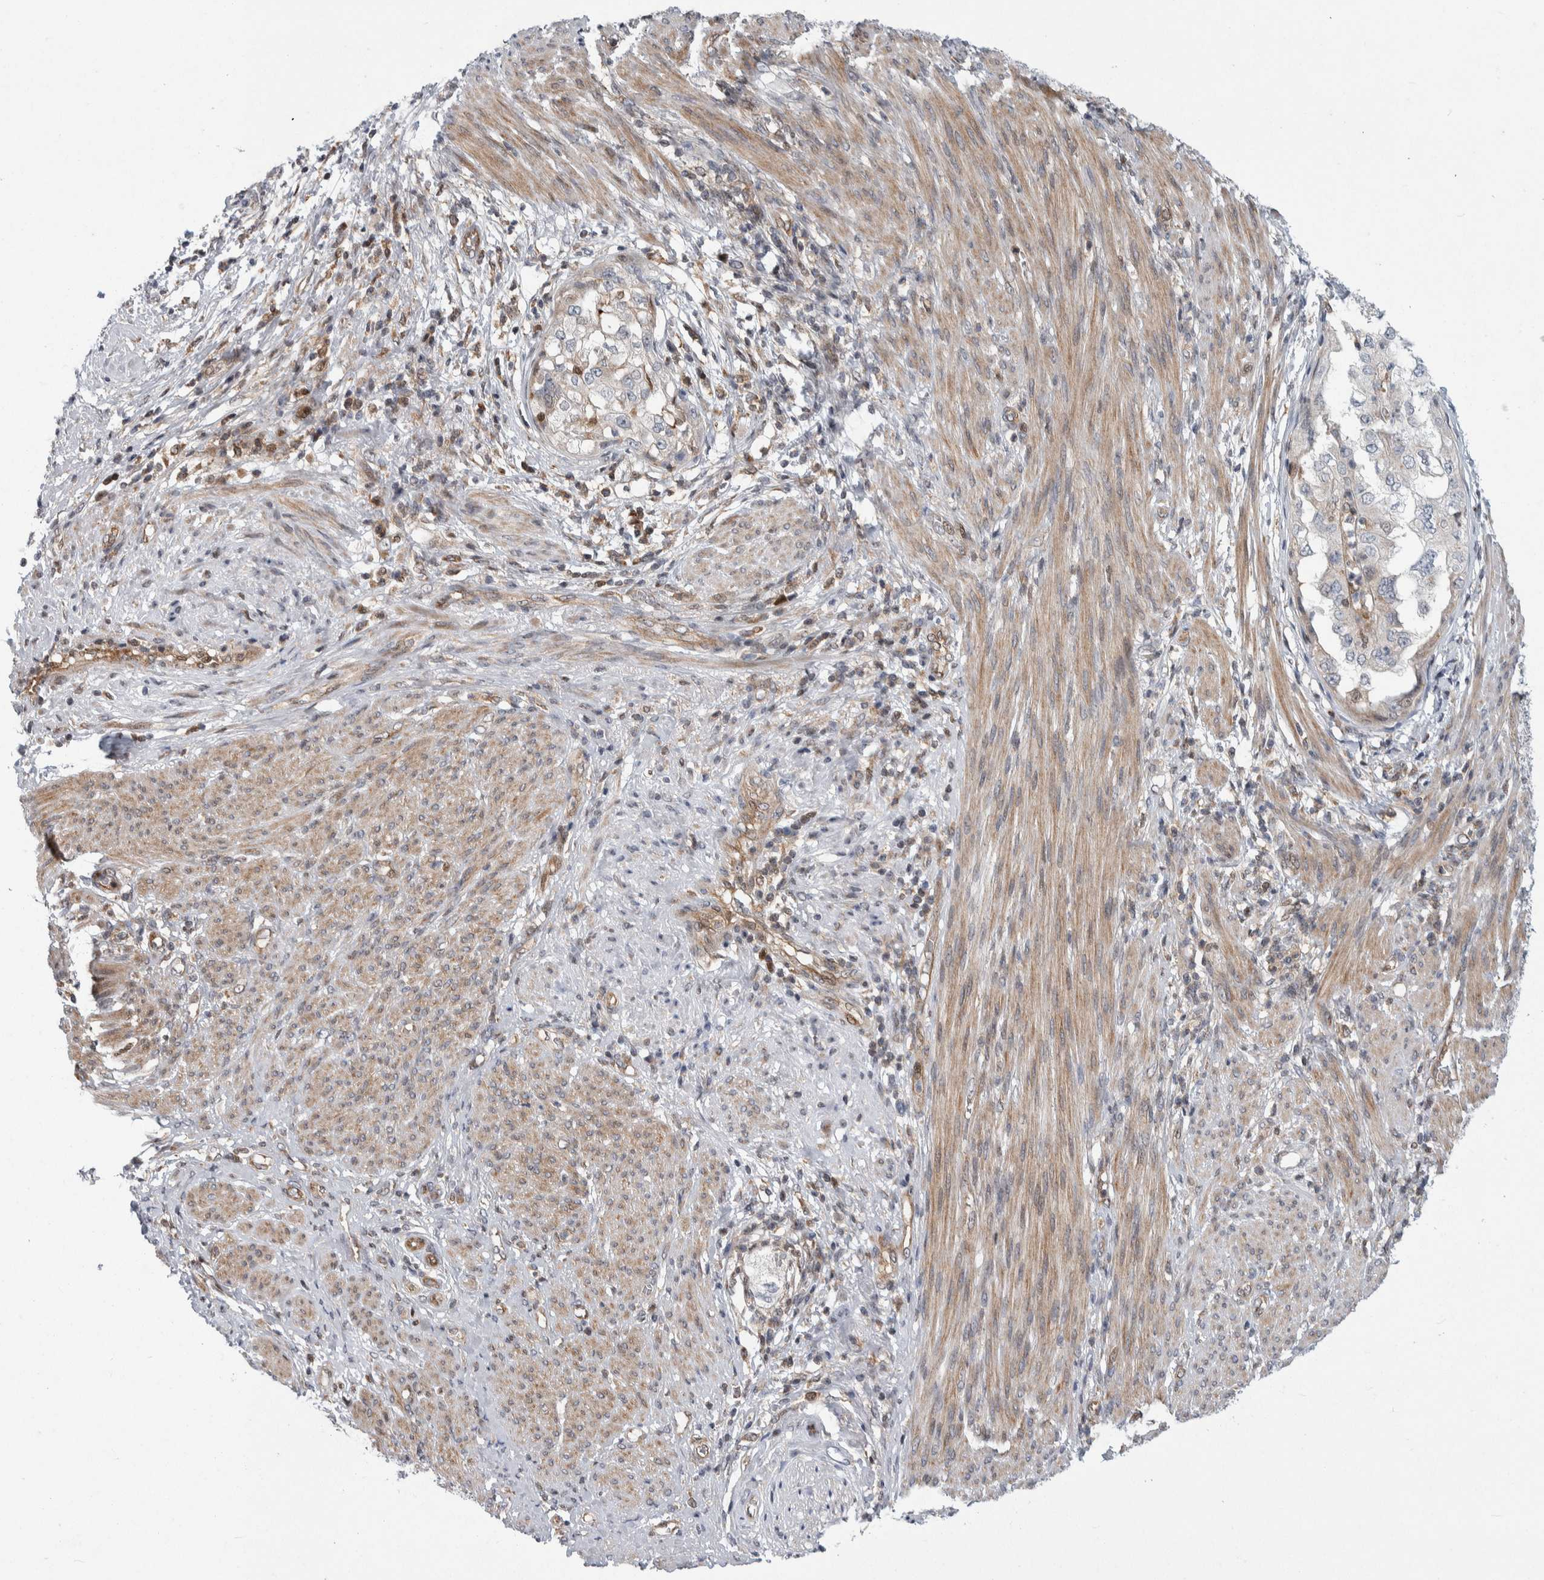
{"staining": {"intensity": "negative", "quantity": "none", "location": "none"}, "tissue": "endometrial cancer", "cell_type": "Tumor cells", "image_type": "cancer", "snomed": [{"axis": "morphology", "description": "Adenocarcinoma, NOS"}, {"axis": "topography", "description": "Endometrium"}], "caption": "Endometrial cancer (adenocarcinoma) was stained to show a protein in brown. There is no significant positivity in tumor cells.", "gene": "PTPA", "patient": {"sex": "female", "age": 85}}